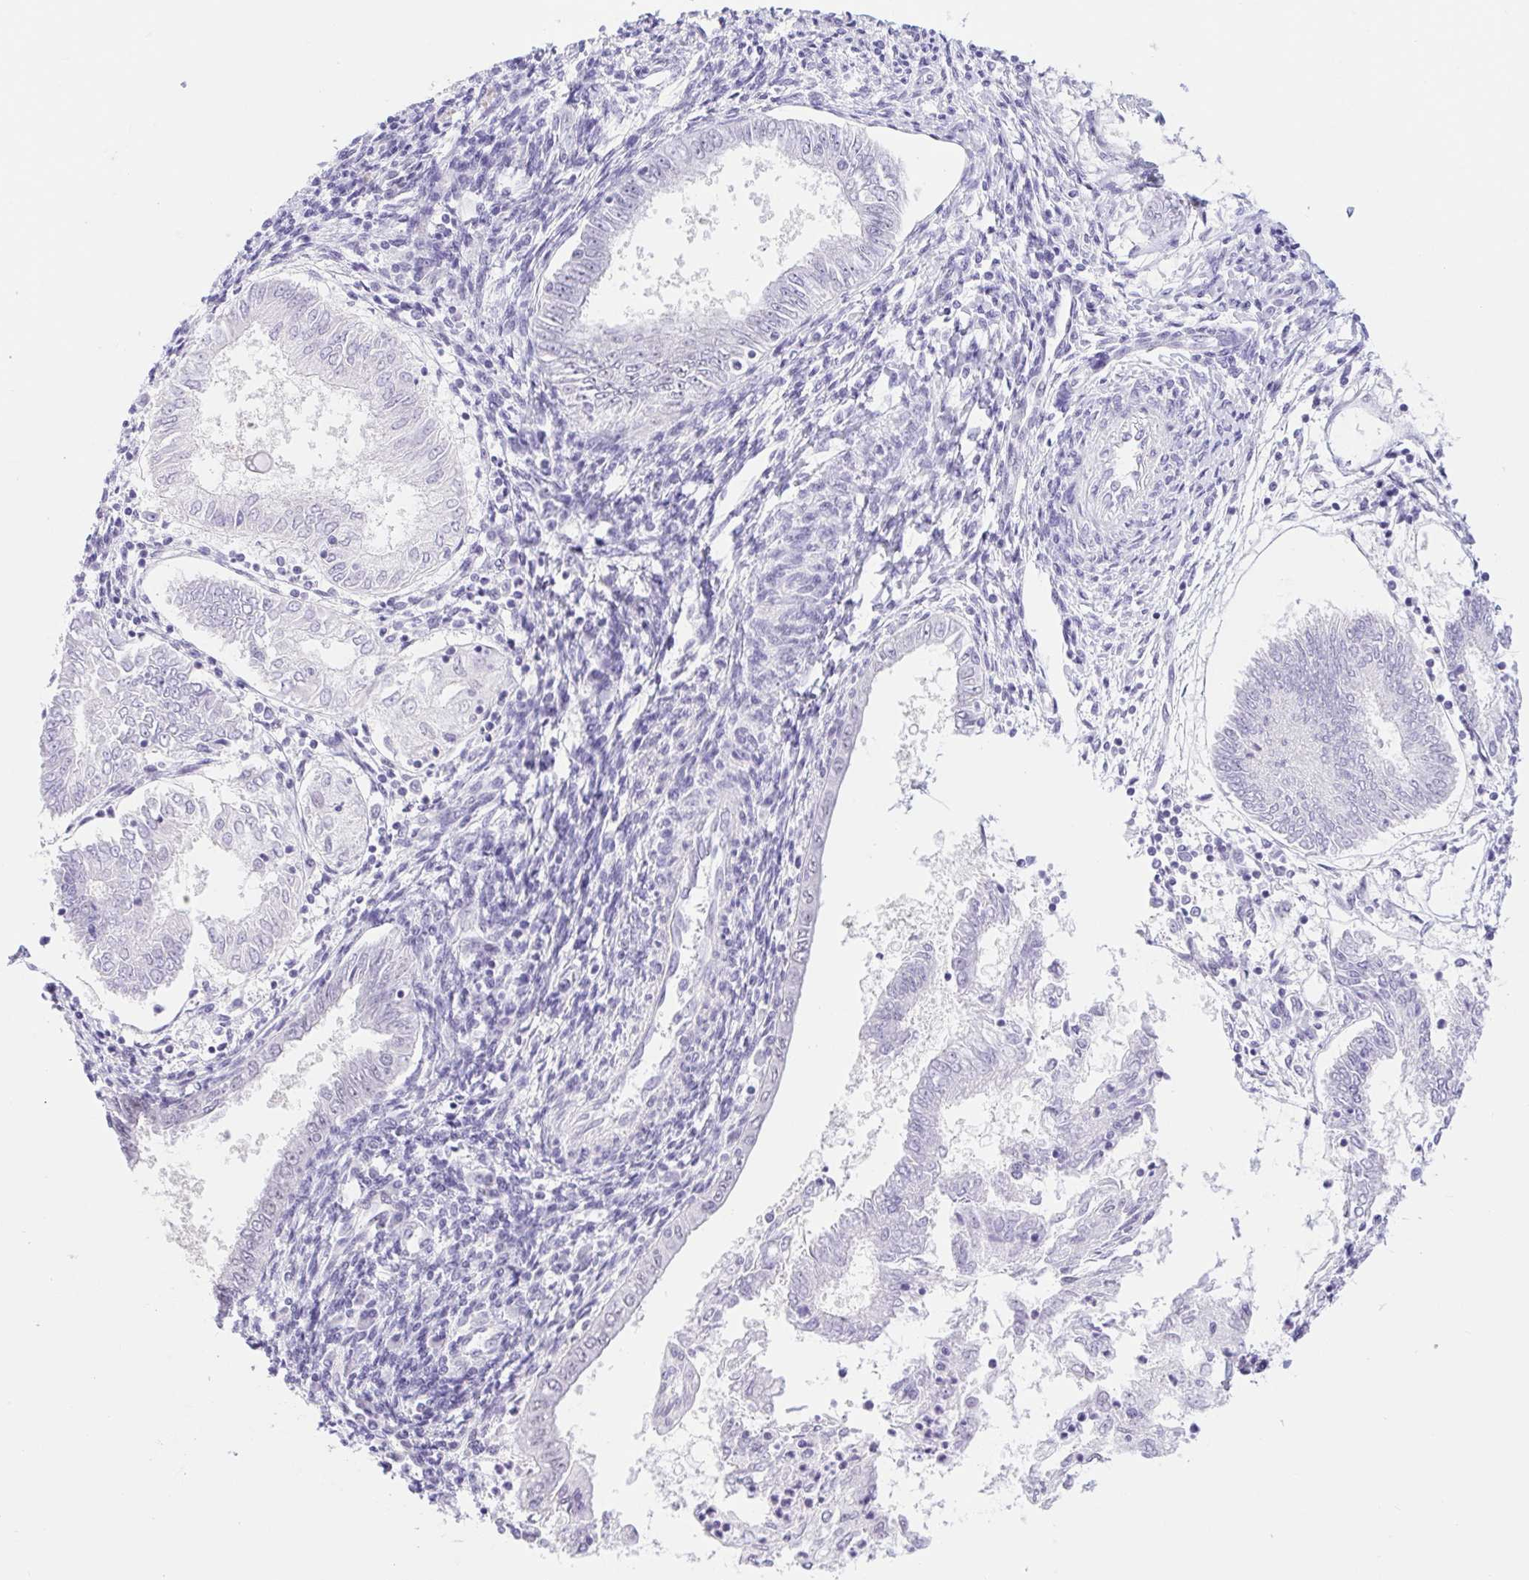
{"staining": {"intensity": "negative", "quantity": "none", "location": "none"}, "tissue": "endometrial cancer", "cell_type": "Tumor cells", "image_type": "cancer", "snomed": [{"axis": "morphology", "description": "Adenocarcinoma, NOS"}, {"axis": "topography", "description": "Endometrium"}], "caption": "Micrograph shows no protein staining in tumor cells of endometrial cancer tissue.", "gene": "CAND1", "patient": {"sex": "female", "age": 68}}